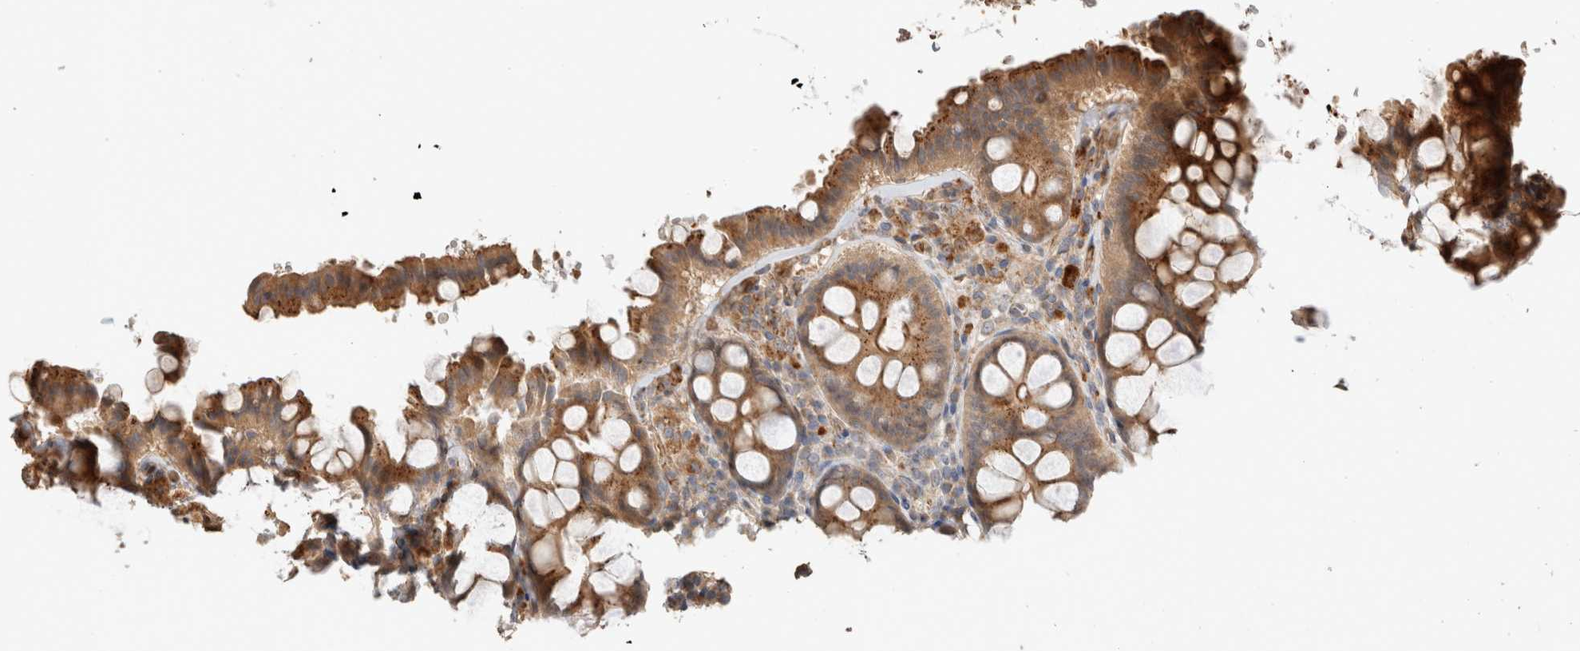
{"staining": {"intensity": "moderate", "quantity": ">75%", "location": "cytoplasmic/membranous"}, "tissue": "colon", "cell_type": "Endothelial cells", "image_type": "normal", "snomed": [{"axis": "morphology", "description": "Normal tissue, NOS"}, {"axis": "topography", "description": "Colon"}, {"axis": "topography", "description": "Peripheral nerve tissue"}], "caption": "This histopathology image displays benign colon stained with immunohistochemistry (IHC) to label a protein in brown. The cytoplasmic/membranous of endothelial cells show moderate positivity for the protein. Nuclei are counter-stained blue.", "gene": "OTUD6B", "patient": {"sex": "female", "age": 61}}